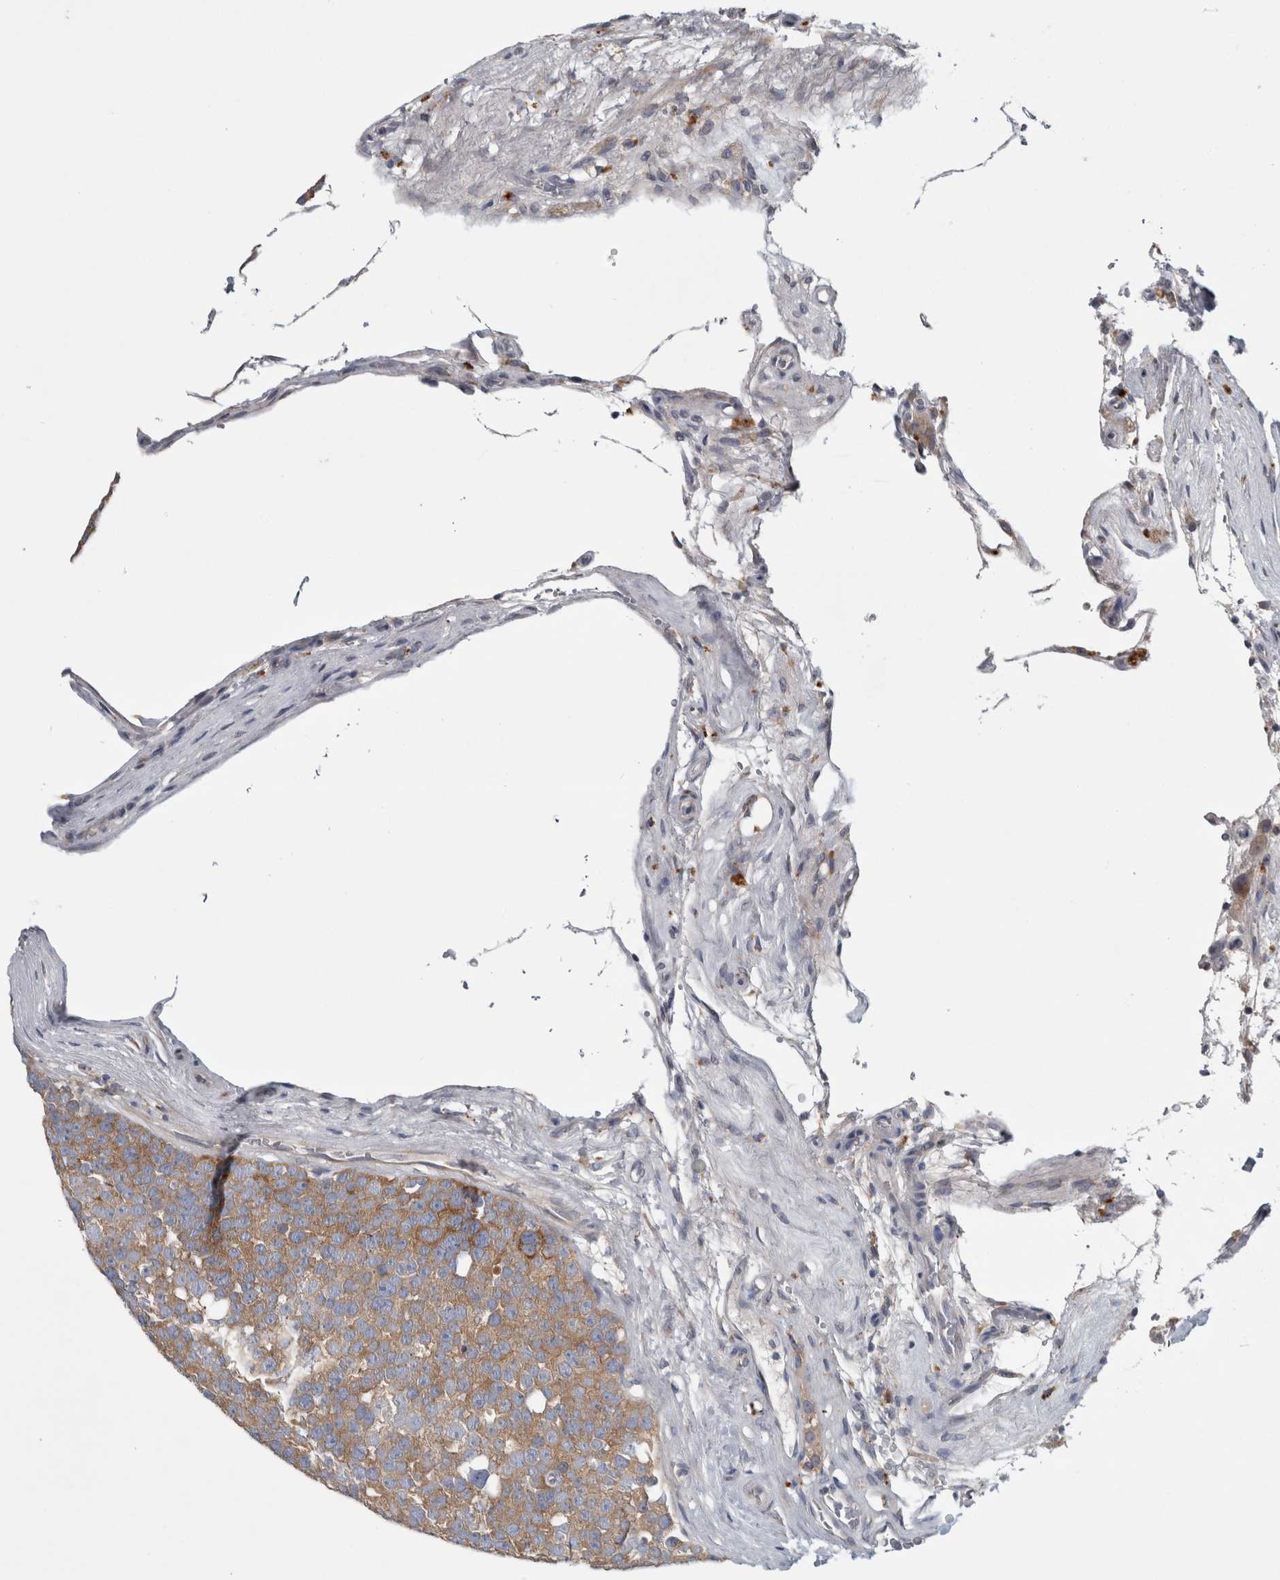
{"staining": {"intensity": "moderate", "quantity": ">75%", "location": "cytoplasmic/membranous"}, "tissue": "testis cancer", "cell_type": "Tumor cells", "image_type": "cancer", "snomed": [{"axis": "morphology", "description": "Seminoma, NOS"}, {"axis": "topography", "description": "Testis"}], "caption": "Immunohistochemical staining of seminoma (testis) displays moderate cytoplasmic/membranous protein positivity in about >75% of tumor cells.", "gene": "ATXN2", "patient": {"sex": "male", "age": 71}}